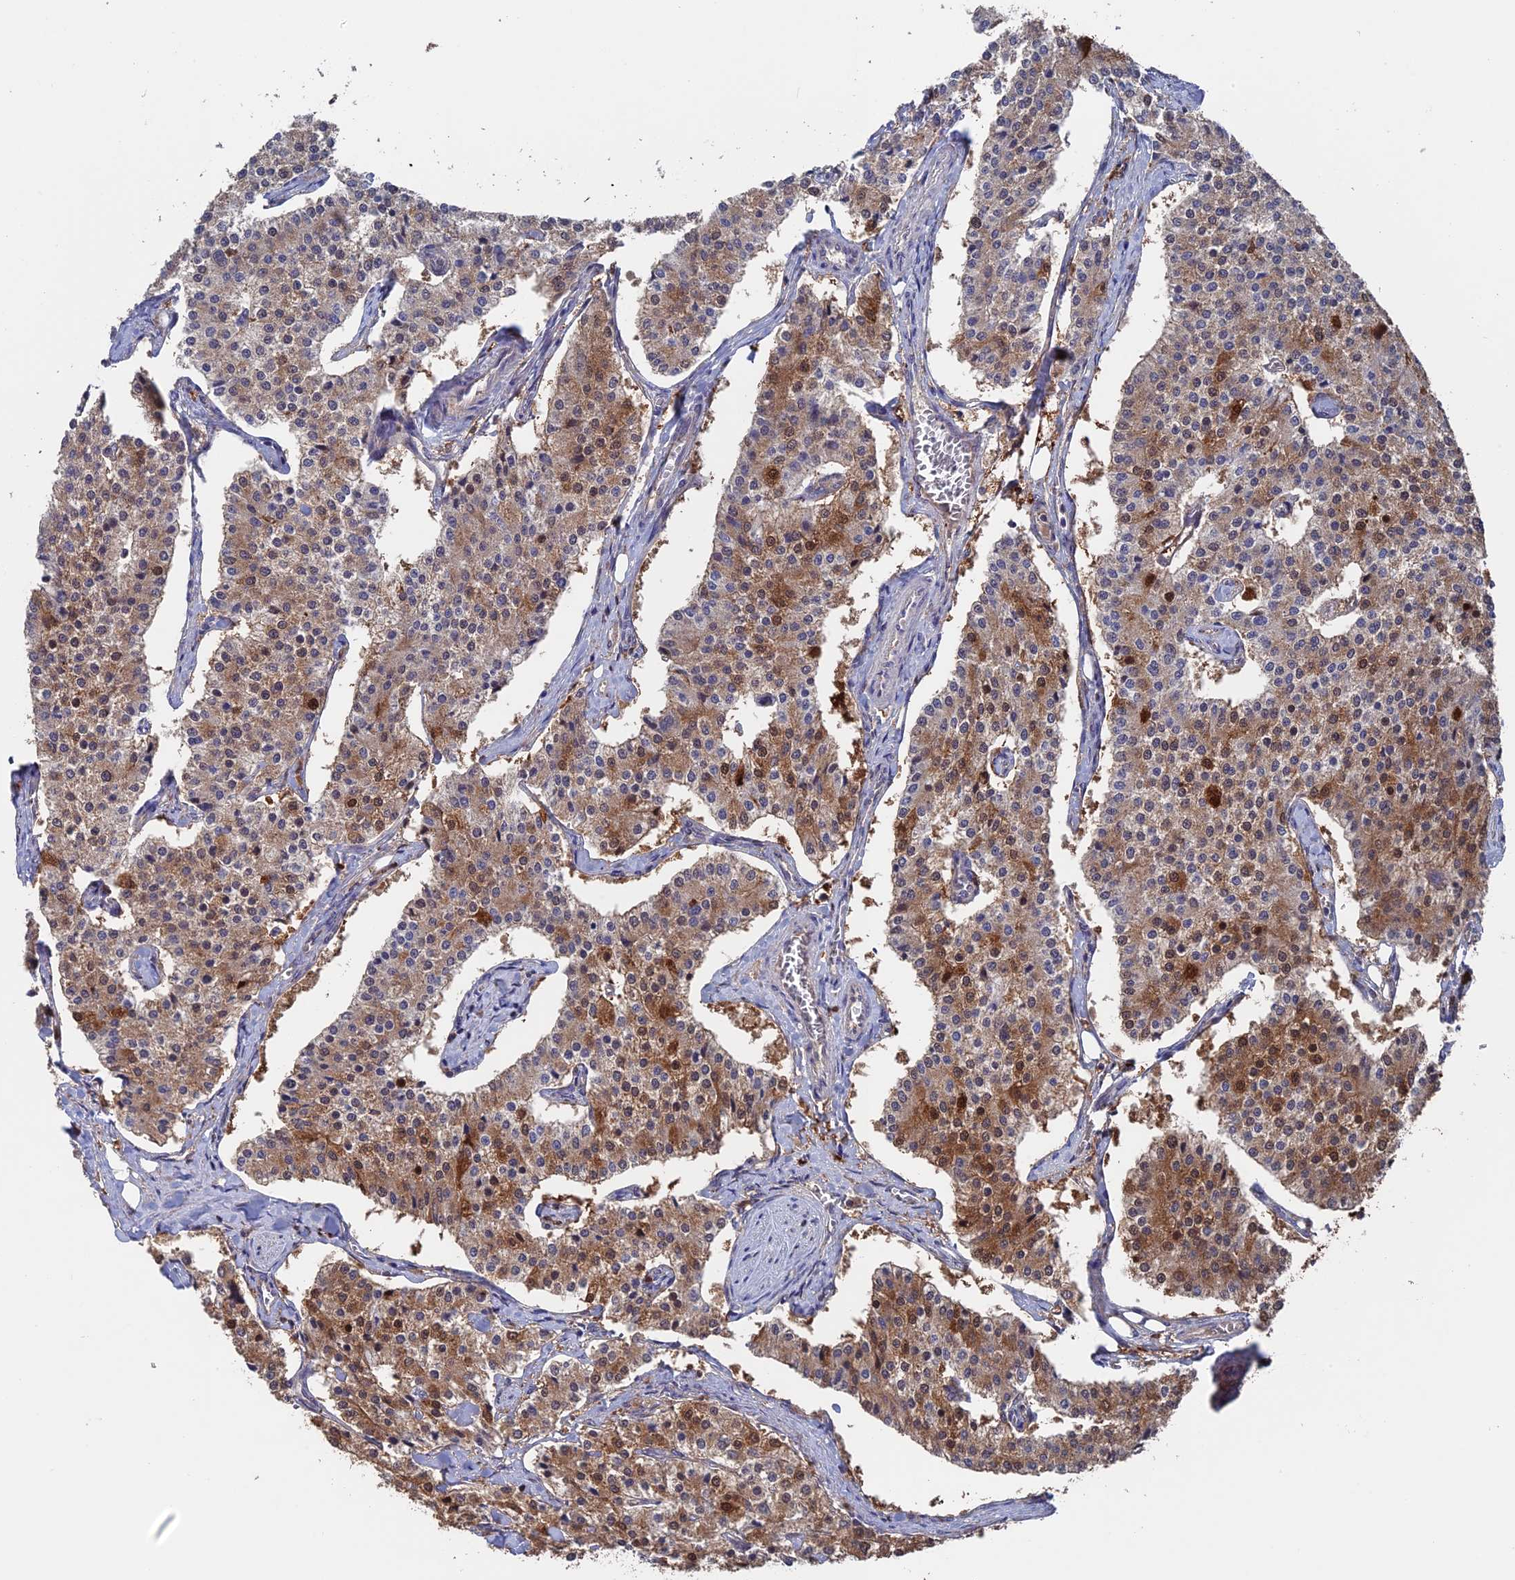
{"staining": {"intensity": "moderate", "quantity": "25%-75%", "location": "cytoplasmic/membranous"}, "tissue": "carcinoid", "cell_type": "Tumor cells", "image_type": "cancer", "snomed": [{"axis": "morphology", "description": "Carcinoid, malignant, NOS"}, {"axis": "topography", "description": "Colon"}], "caption": "DAB (3,3'-diaminobenzidine) immunohistochemical staining of human carcinoid reveals moderate cytoplasmic/membranous protein expression in approximately 25%-75% of tumor cells.", "gene": "DTYMK", "patient": {"sex": "female", "age": 52}}